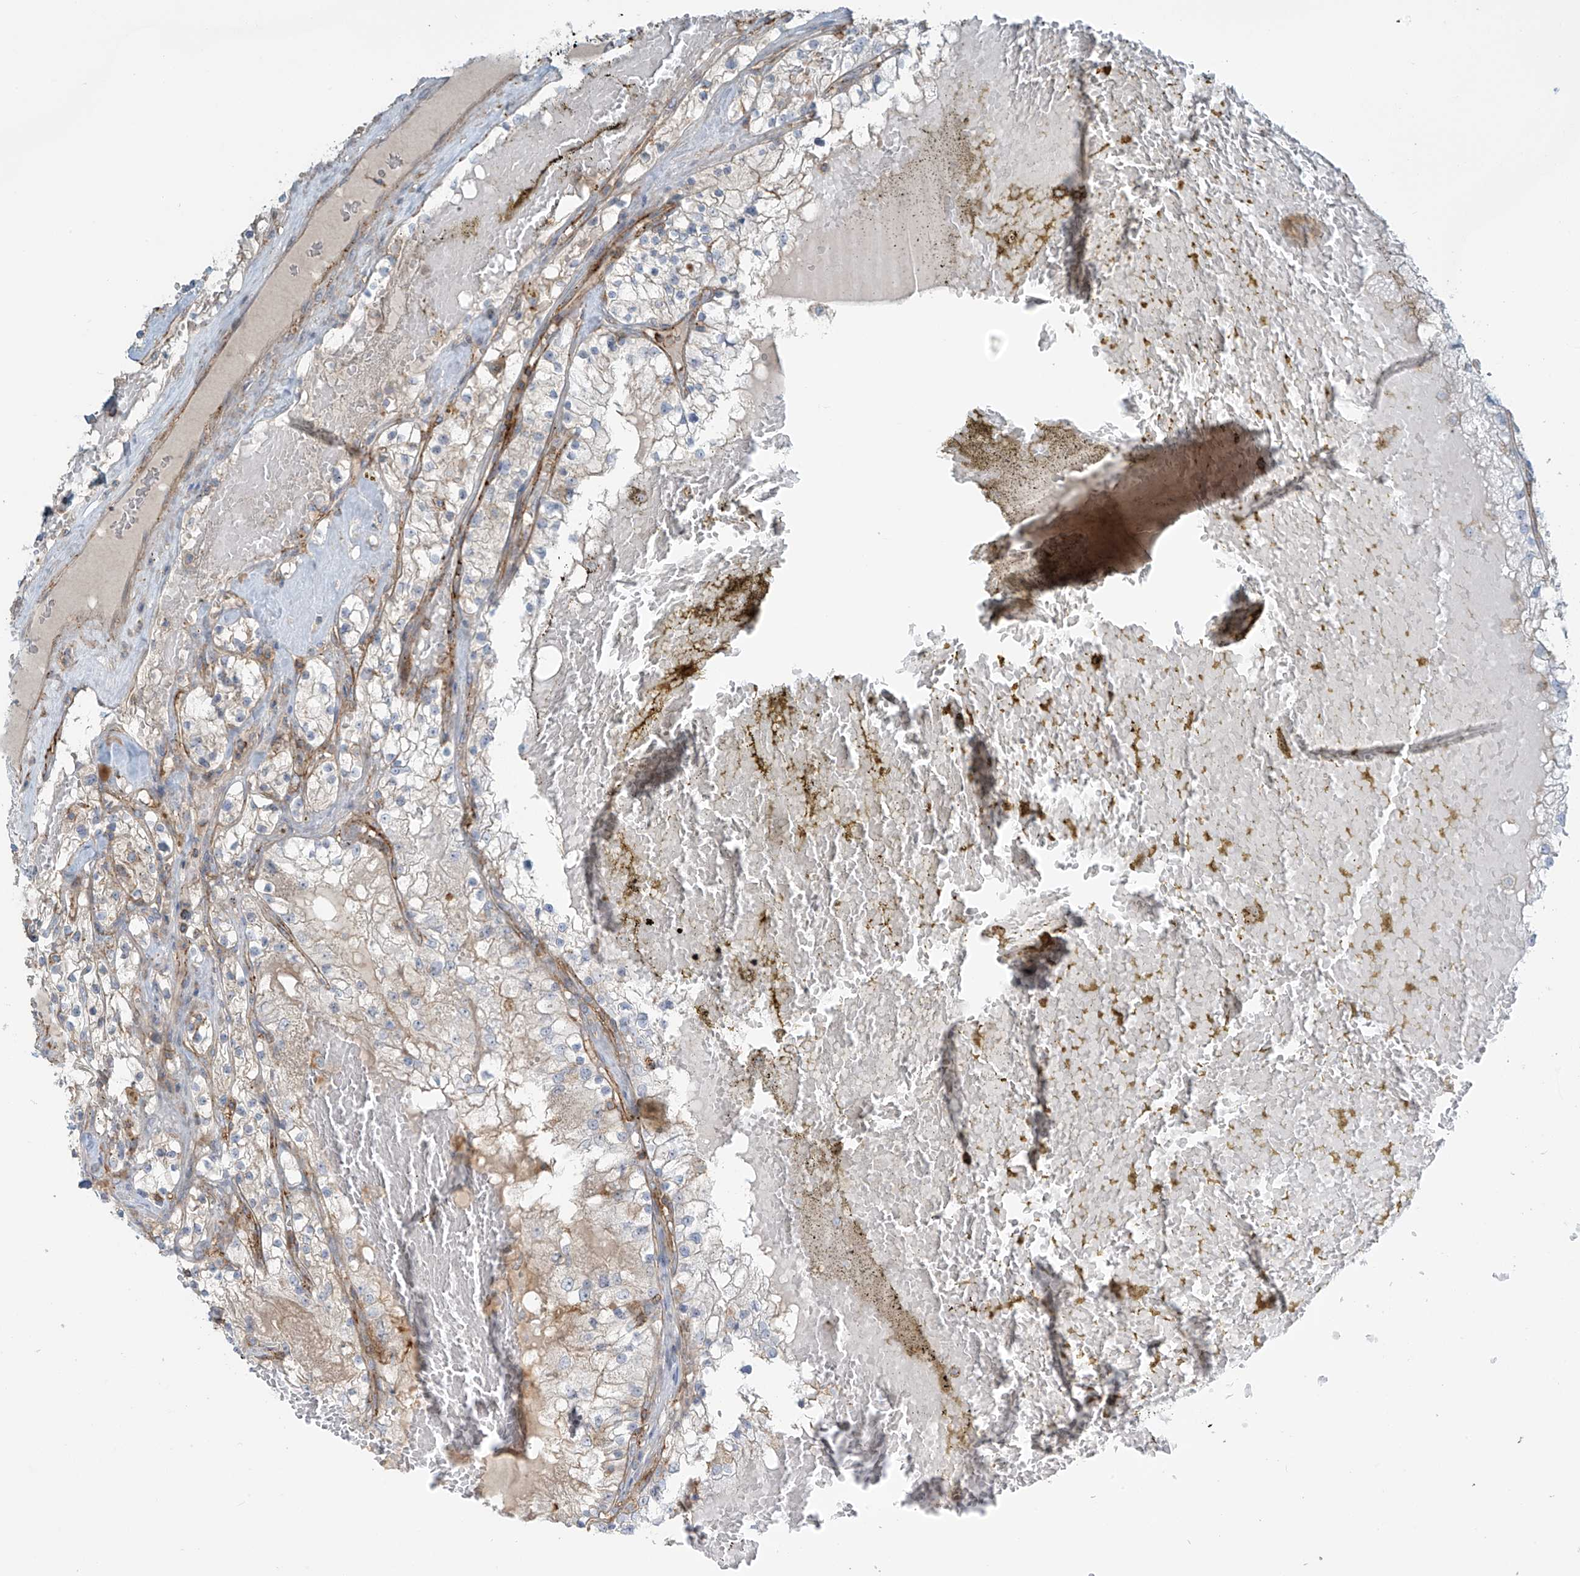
{"staining": {"intensity": "negative", "quantity": "none", "location": "none"}, "tissue": "renal cancer", "cell_type": "Tumor cells", "image_type": "cancer", "snomed": [{"axis": "morphology", "description": "Normal tissue, NOS"}, {"axis": "morphology", "description": "Adenocarcinoma, NOS"}, {"axis": "topography", "description": "Kidney"}], "caption": "Protein analysis of adenocarcinoma (renal) displays no significant expression in tumor cells. (Stains: DAB (3,3'-diaminobenzidine) IHC with hematoxylin counter stain, Microscopy: brightfield microscopy at high magnification).", "gene": "SLC9A2", "patient": {"sex": "male", "age": 68}}